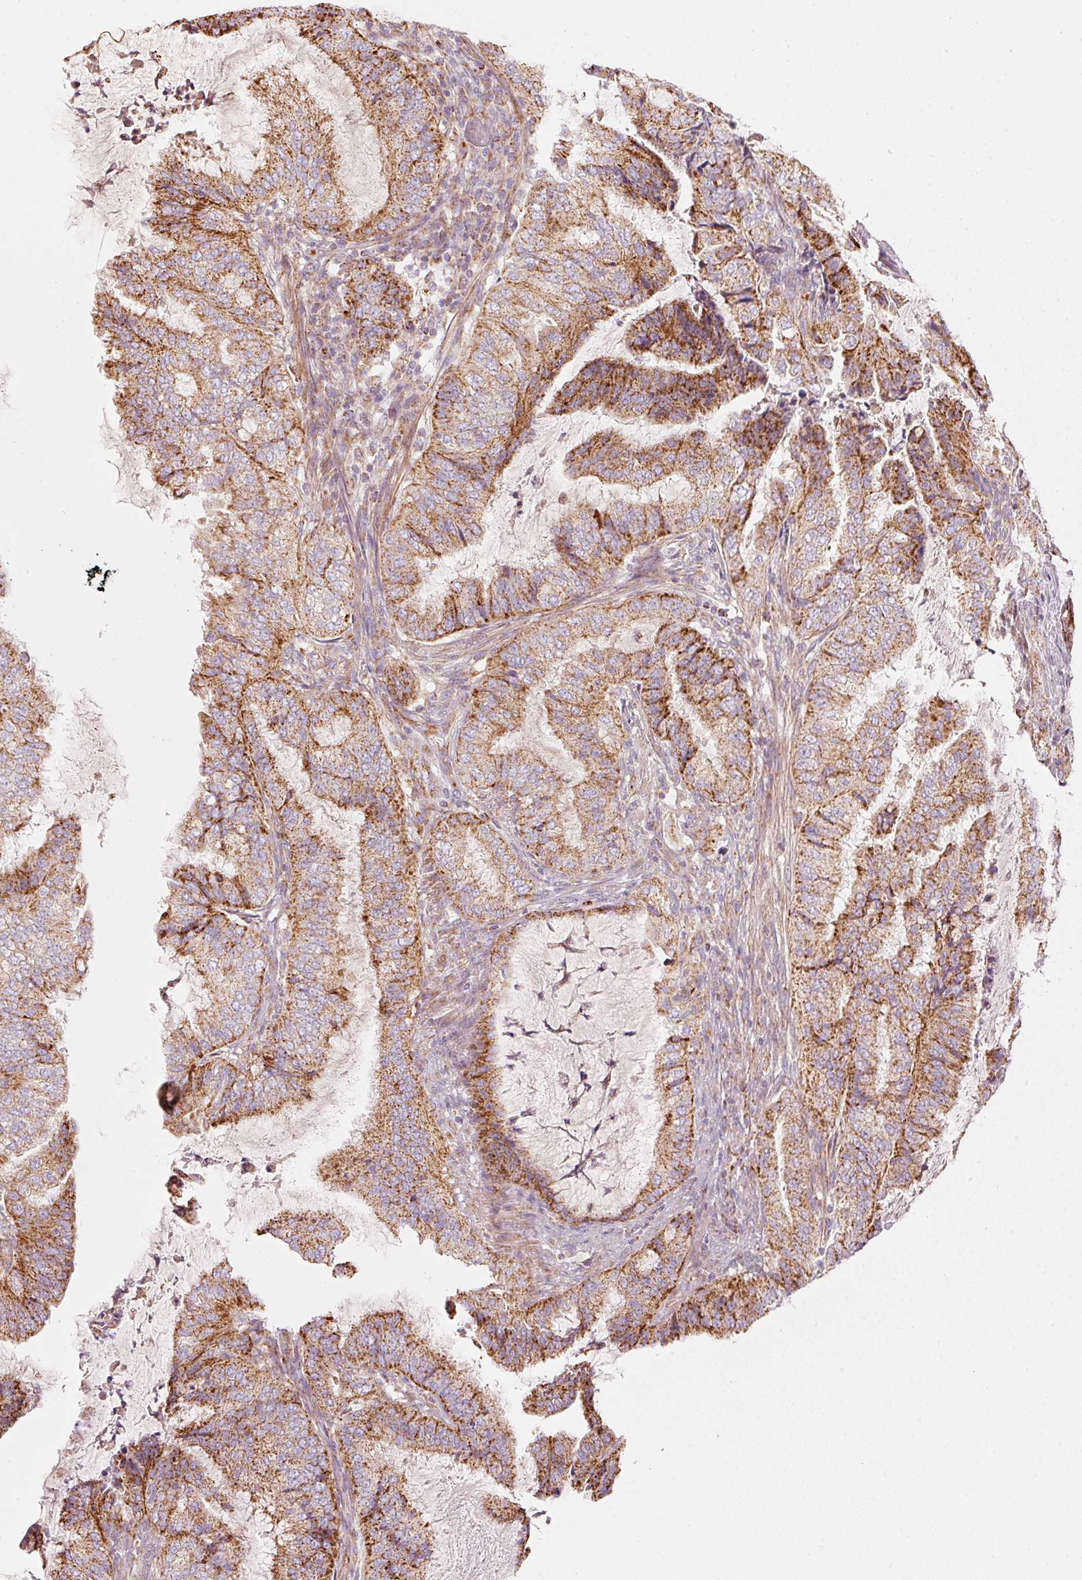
{"staining": {"intensity": "moderate", "quantity": ">75%", "location": "cytoplasmic/membranous"}, "tissue": "endometrial cancer", "cell_type": "Tumor cells", "image_type": "cancer", "snomed": [{"axis": "morphology", "description": "Adenocarcinoma, NOS"}, {"axis": "topography", "description": "Endometrium"}], "caption": "Protein analysis of adenocarcinoma (endometrial) tissue reveals moderate cytoplasmic/membranous expression in approximately >75% of tumor cells.", "gene": "C17orf98", "patient": {"sex": "female", "age": 51}}